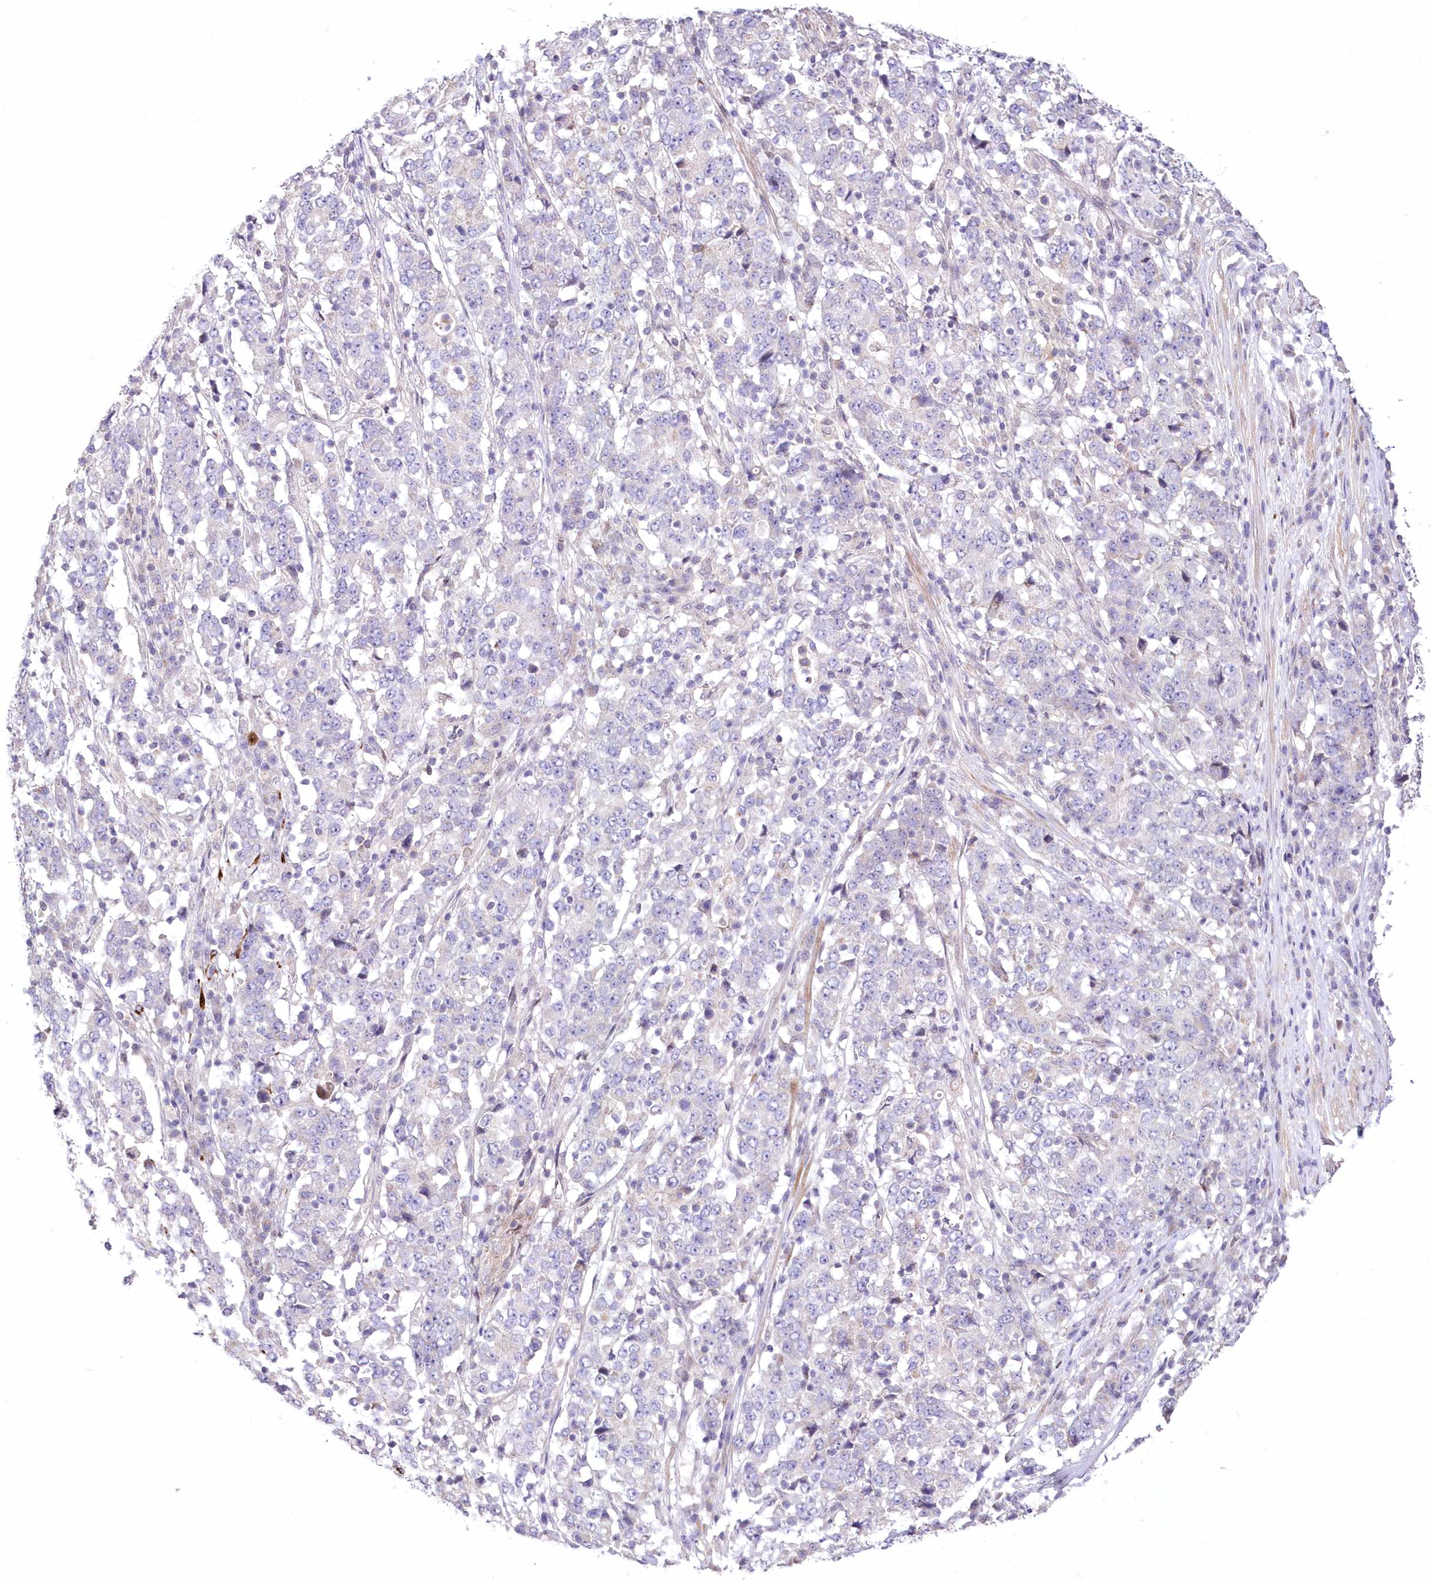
{"staining": {"intensity": "negative", "quantity": "none", "location": "none"}, "tissue": "stomach cancer", "cell_type": "Tumor cells", "image_type": "cancer", "snomed": [{"axis": "morphology", "description": "Adenocarcinoma, NOS"}, {"axis": "topography", "description": "Stomach"}], "caption": "A high-resolution image shows immunohistochemistry staining of stomach cancer, which exhibits no significant staining in tumor cells.", "gene": "FAM241B", "patient": {"sex": "male", "age": 59}}